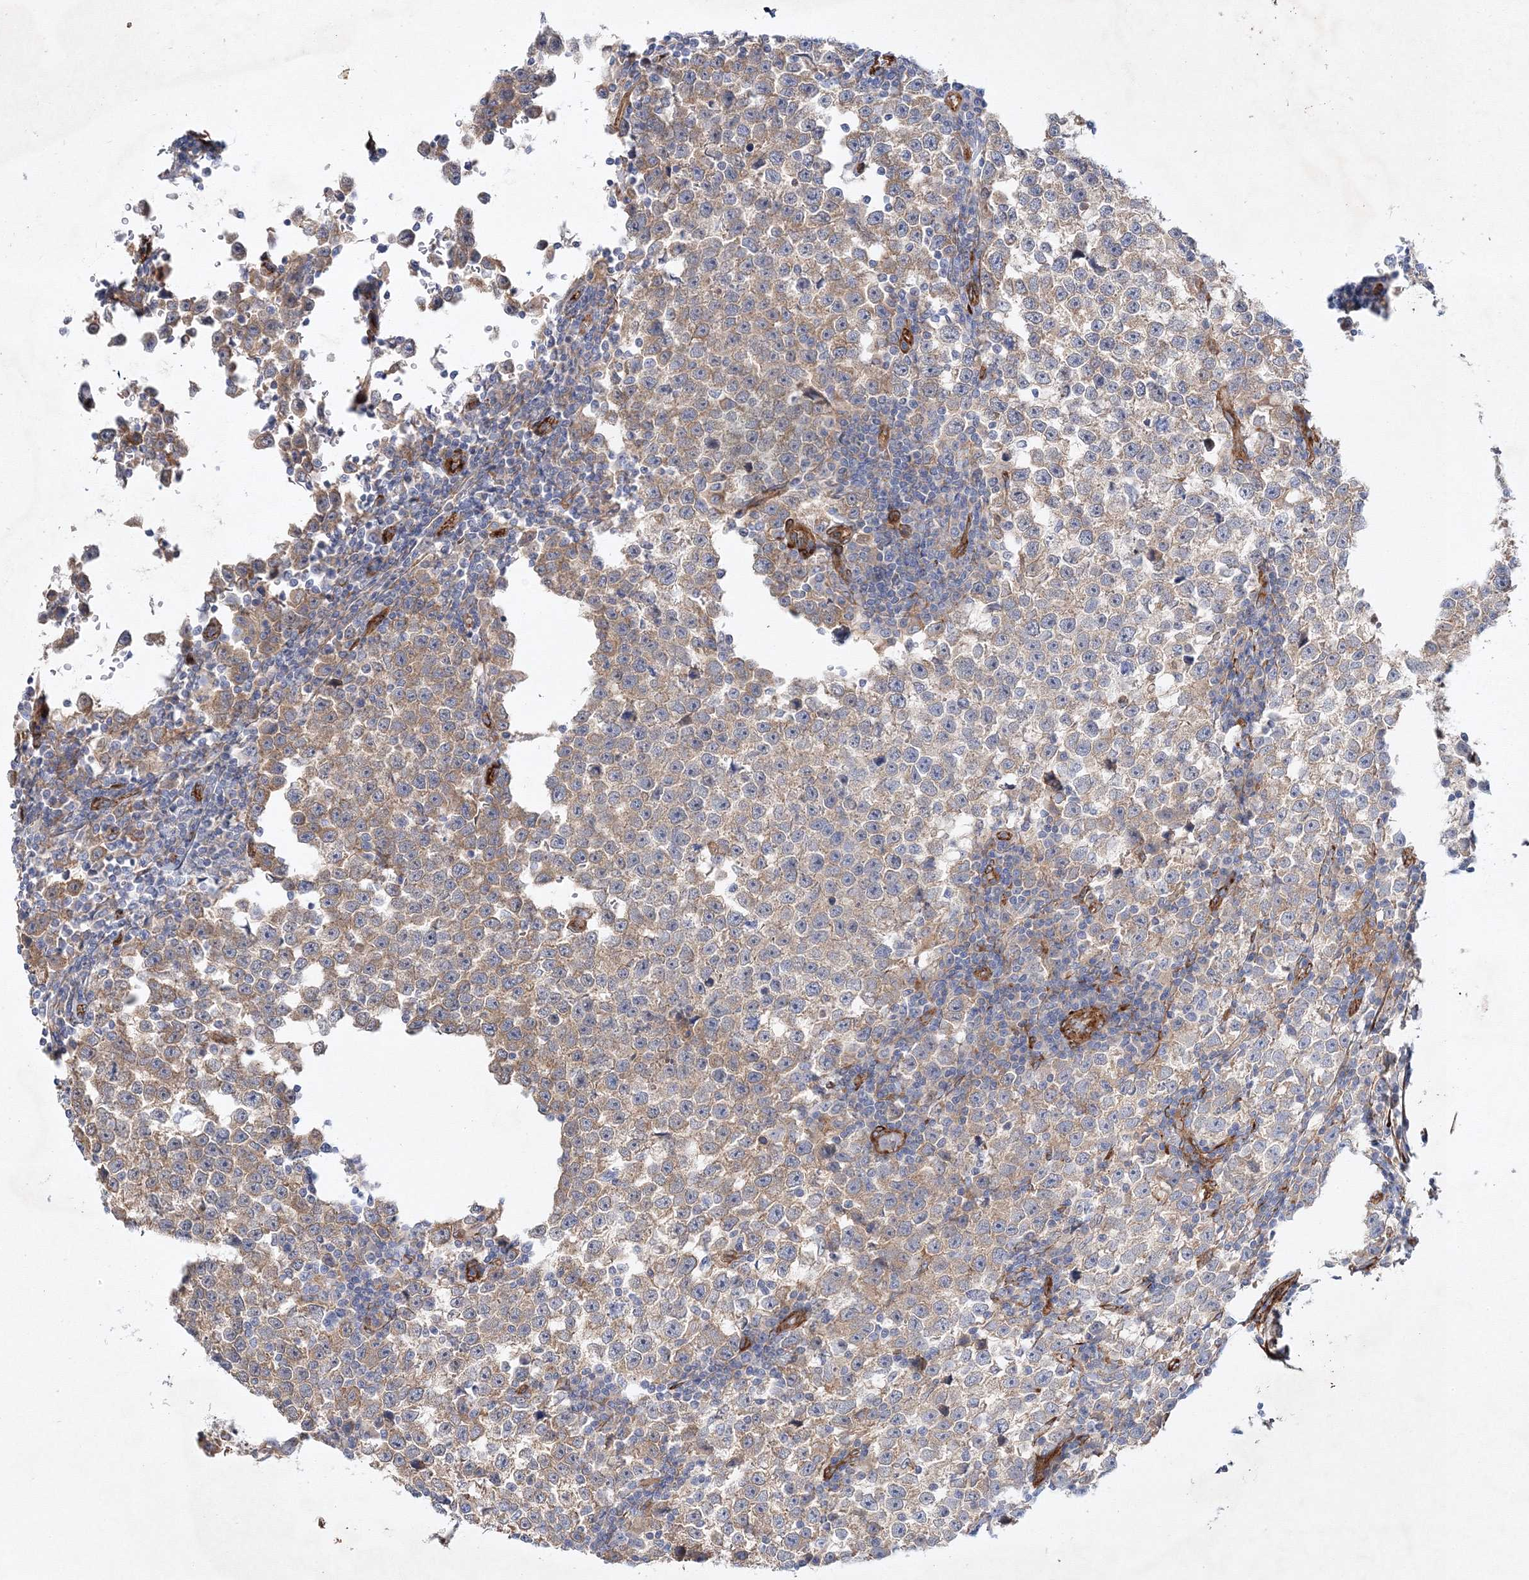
{"staining": {"intensity": "weak", "quantity": ">75%", "location": "cytoplasmic/membranous"}, "tissue": "testis cancer", "cell_type": "Tumor cells", "image_type": "cancer", "snomed": [{"axis": "morphology", "description": "Normal tissue, NOS"}, {"axis": "morphology", "description": "Seminoma, NOS"}, {"axis": "topography", "description": "Testis"}], "caption": "This image reveals immunohistochemistry staining of seminoma (testis), with low weak cytoplasmic/membranous positivity in about >75% of tumor cells.", "gene": "ZFYVE16", "patient": {"sex": "male", "age": 43}}